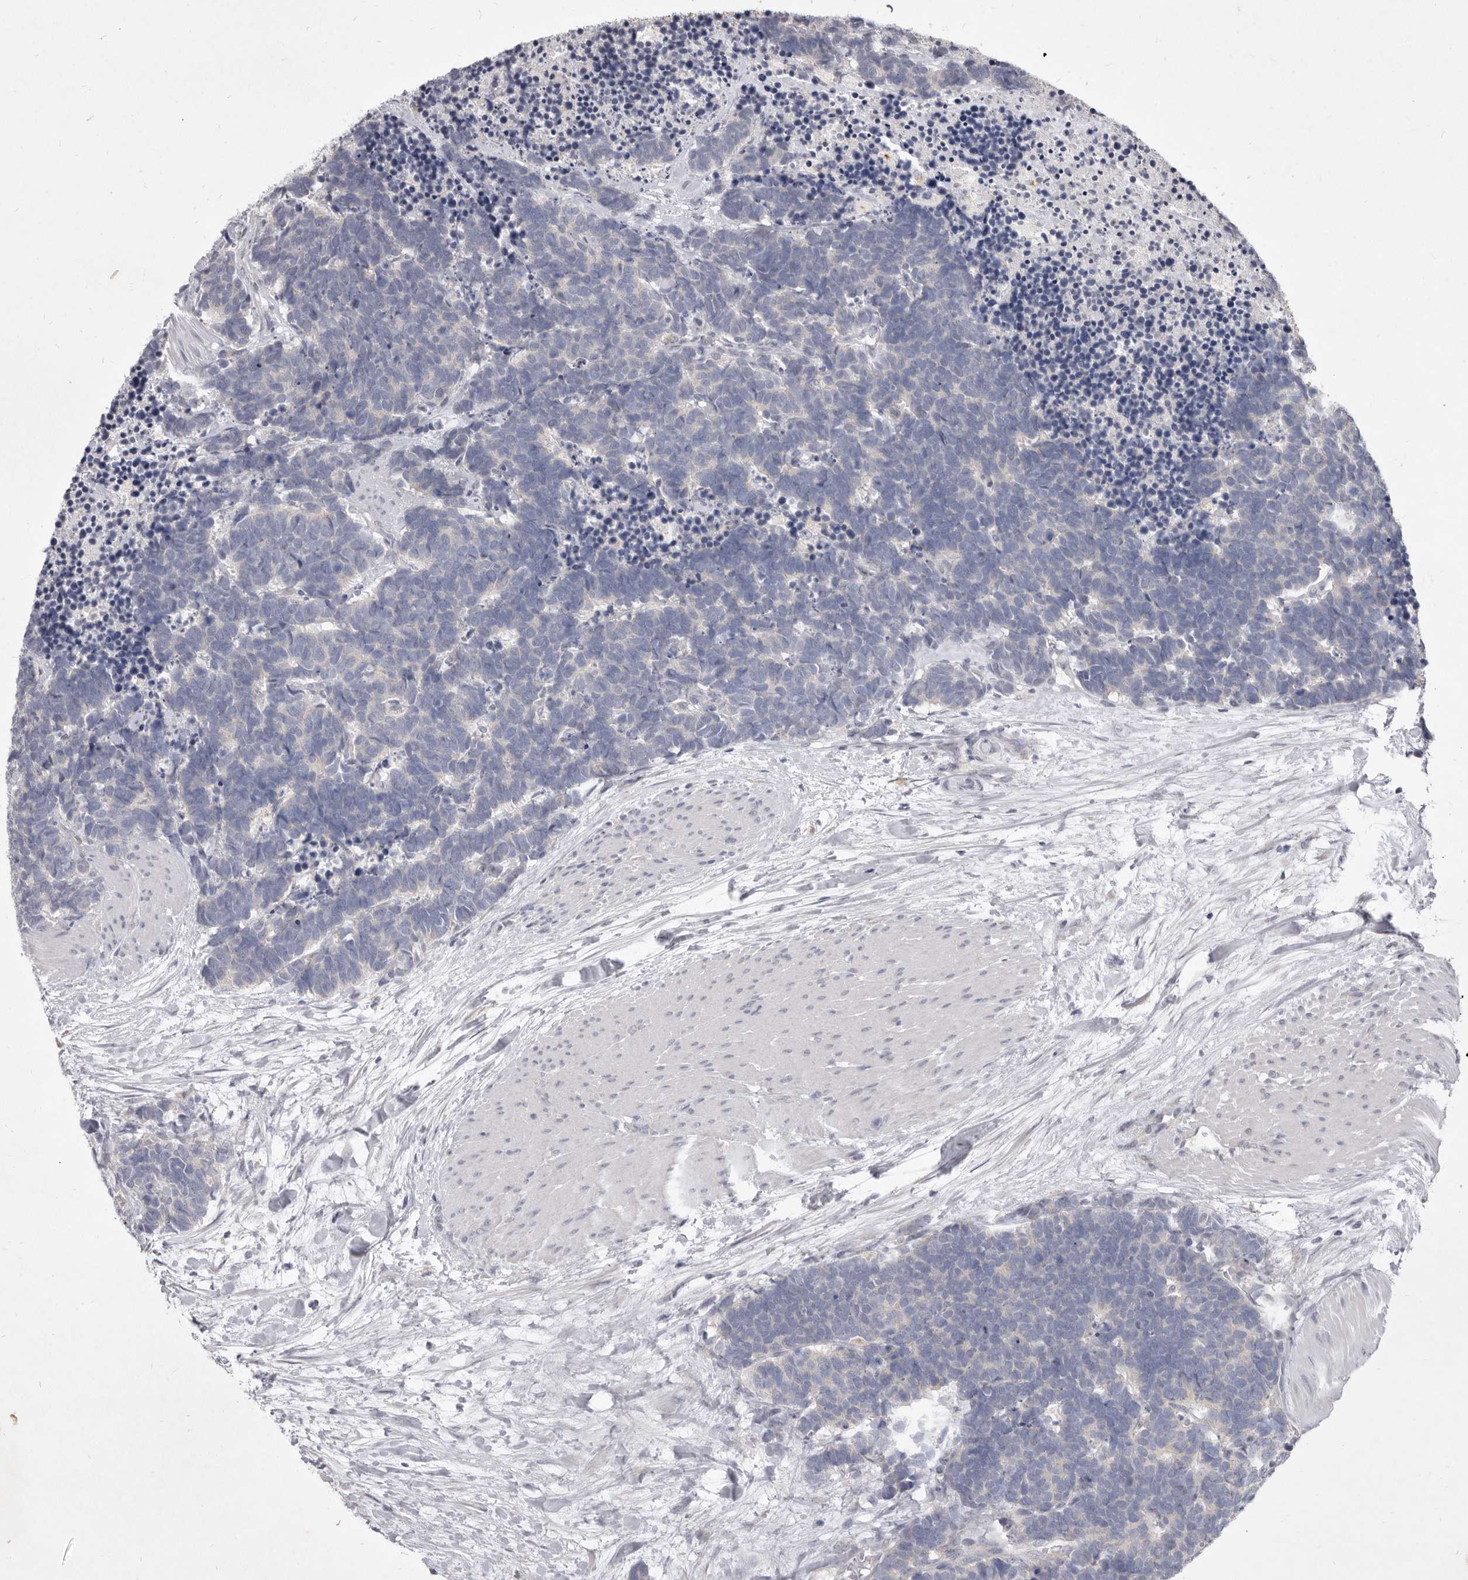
{"staining": {"intensity": "negative", "quantity": "none", "location": "none"}, "tissue": "carcinoid", "cell_type": "Tumor cells", "image_type": "cancer", "snomed": [{"axis": "morphology", "description": "Carcinoma, NOS"}, {"axis": "morphology", "description": "Carcinoid, malignant, NOS"}, {"axis": "topography", "description": "Urinary bladder"}], "caption": "Tumor cells show no significant positivity in carcinoid.", "gene": "P2RX6", "patient": {"sex": "male", "age": 57}}